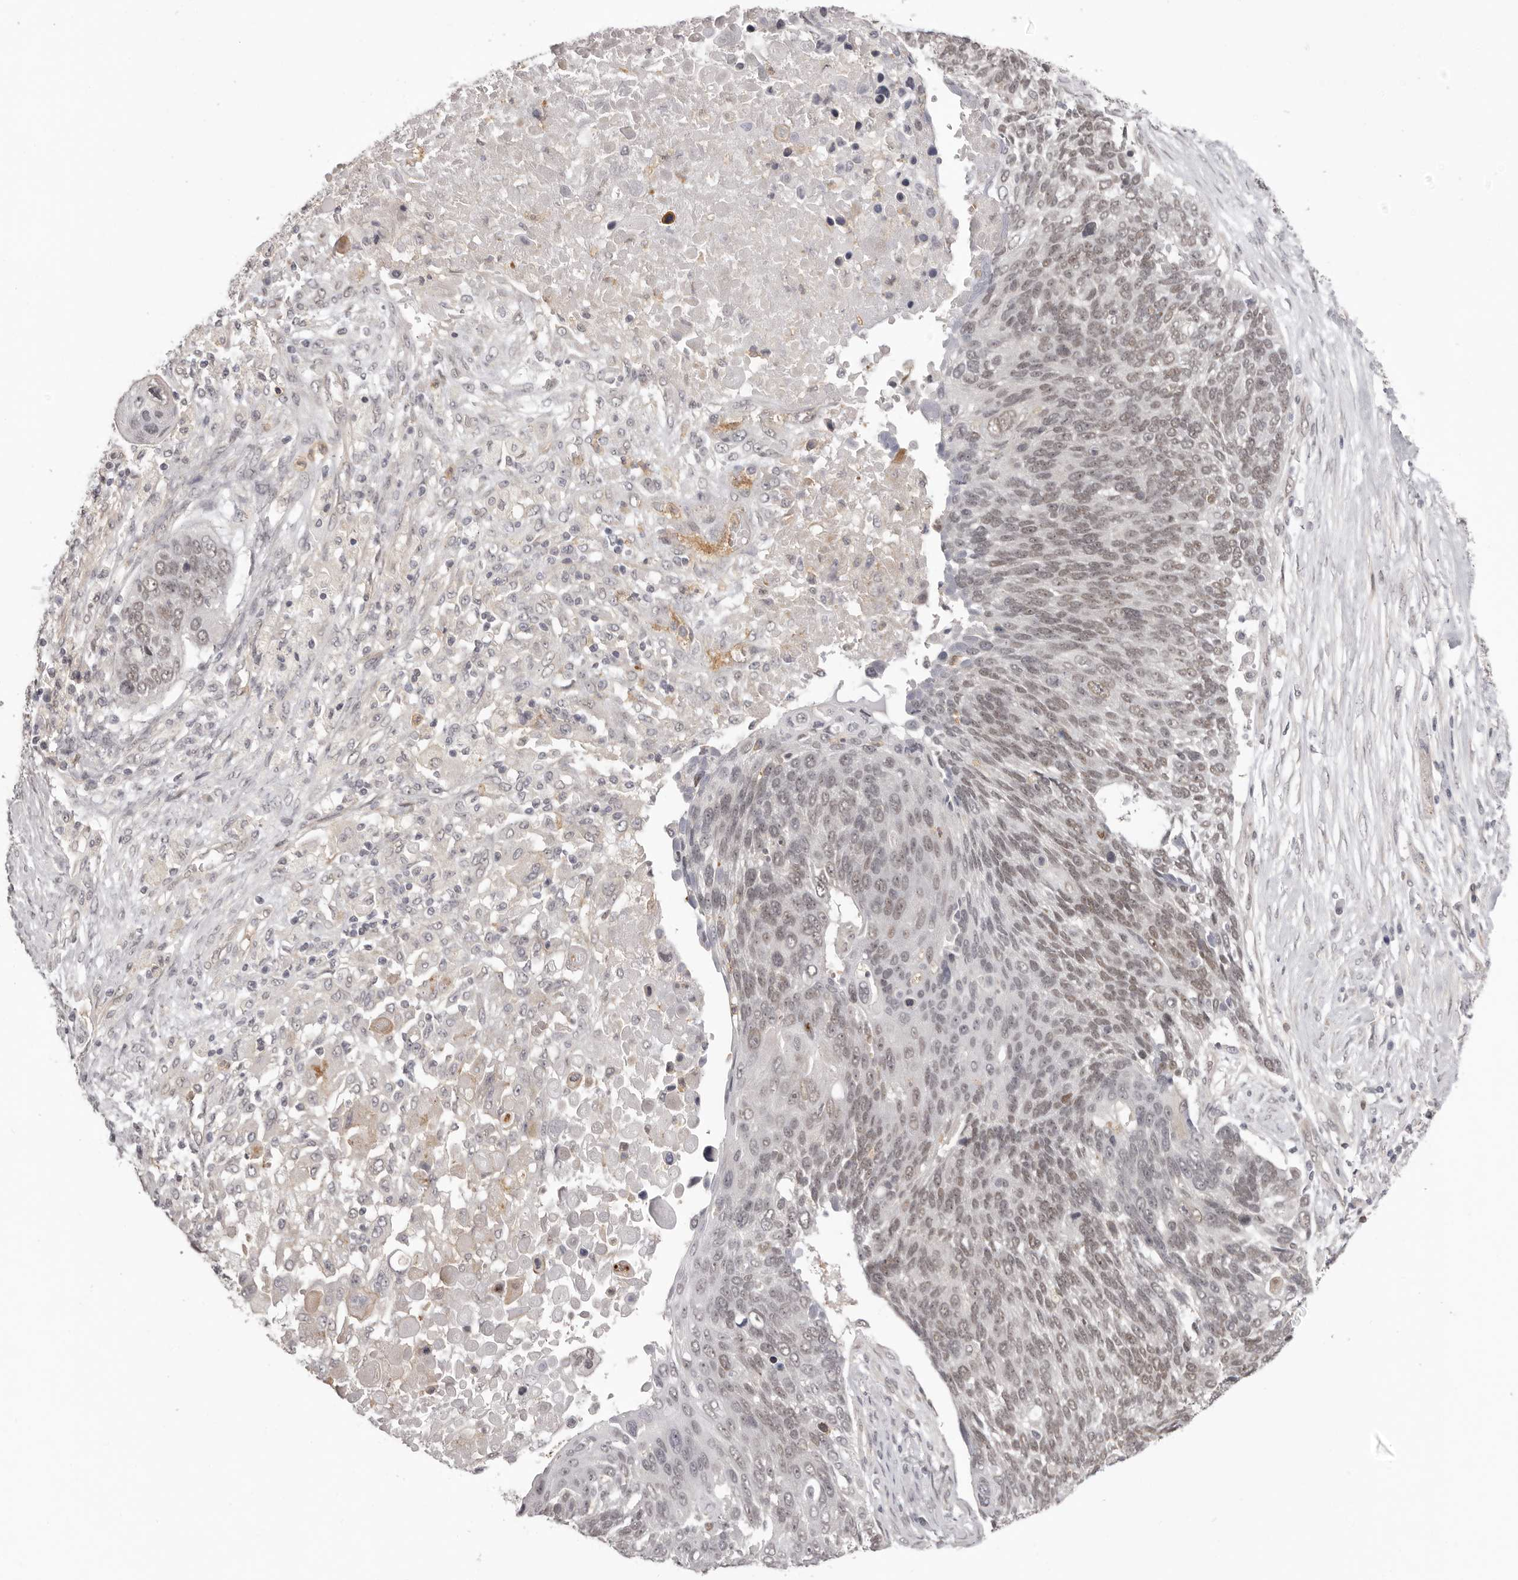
{"staining": {"intensity": "moderate", "quantity": ">75%", "location": "nuclear"}, "tissue": "lung cancer", "cell_type": "Tumor cells", "image_type": "cancer", "snomed": [{"axis": "morphology", "description": "Squamous cell carcinoma, NOS"}, {"axis": "topography", "description": "Lung"}], "caption": "Protein analysis of lung cancer tissue demonstrates moderate nuclear positivity in about >75% of tumor cells.", "gene": "RNF2", "patient": {"sex": "male", "age": 66}}